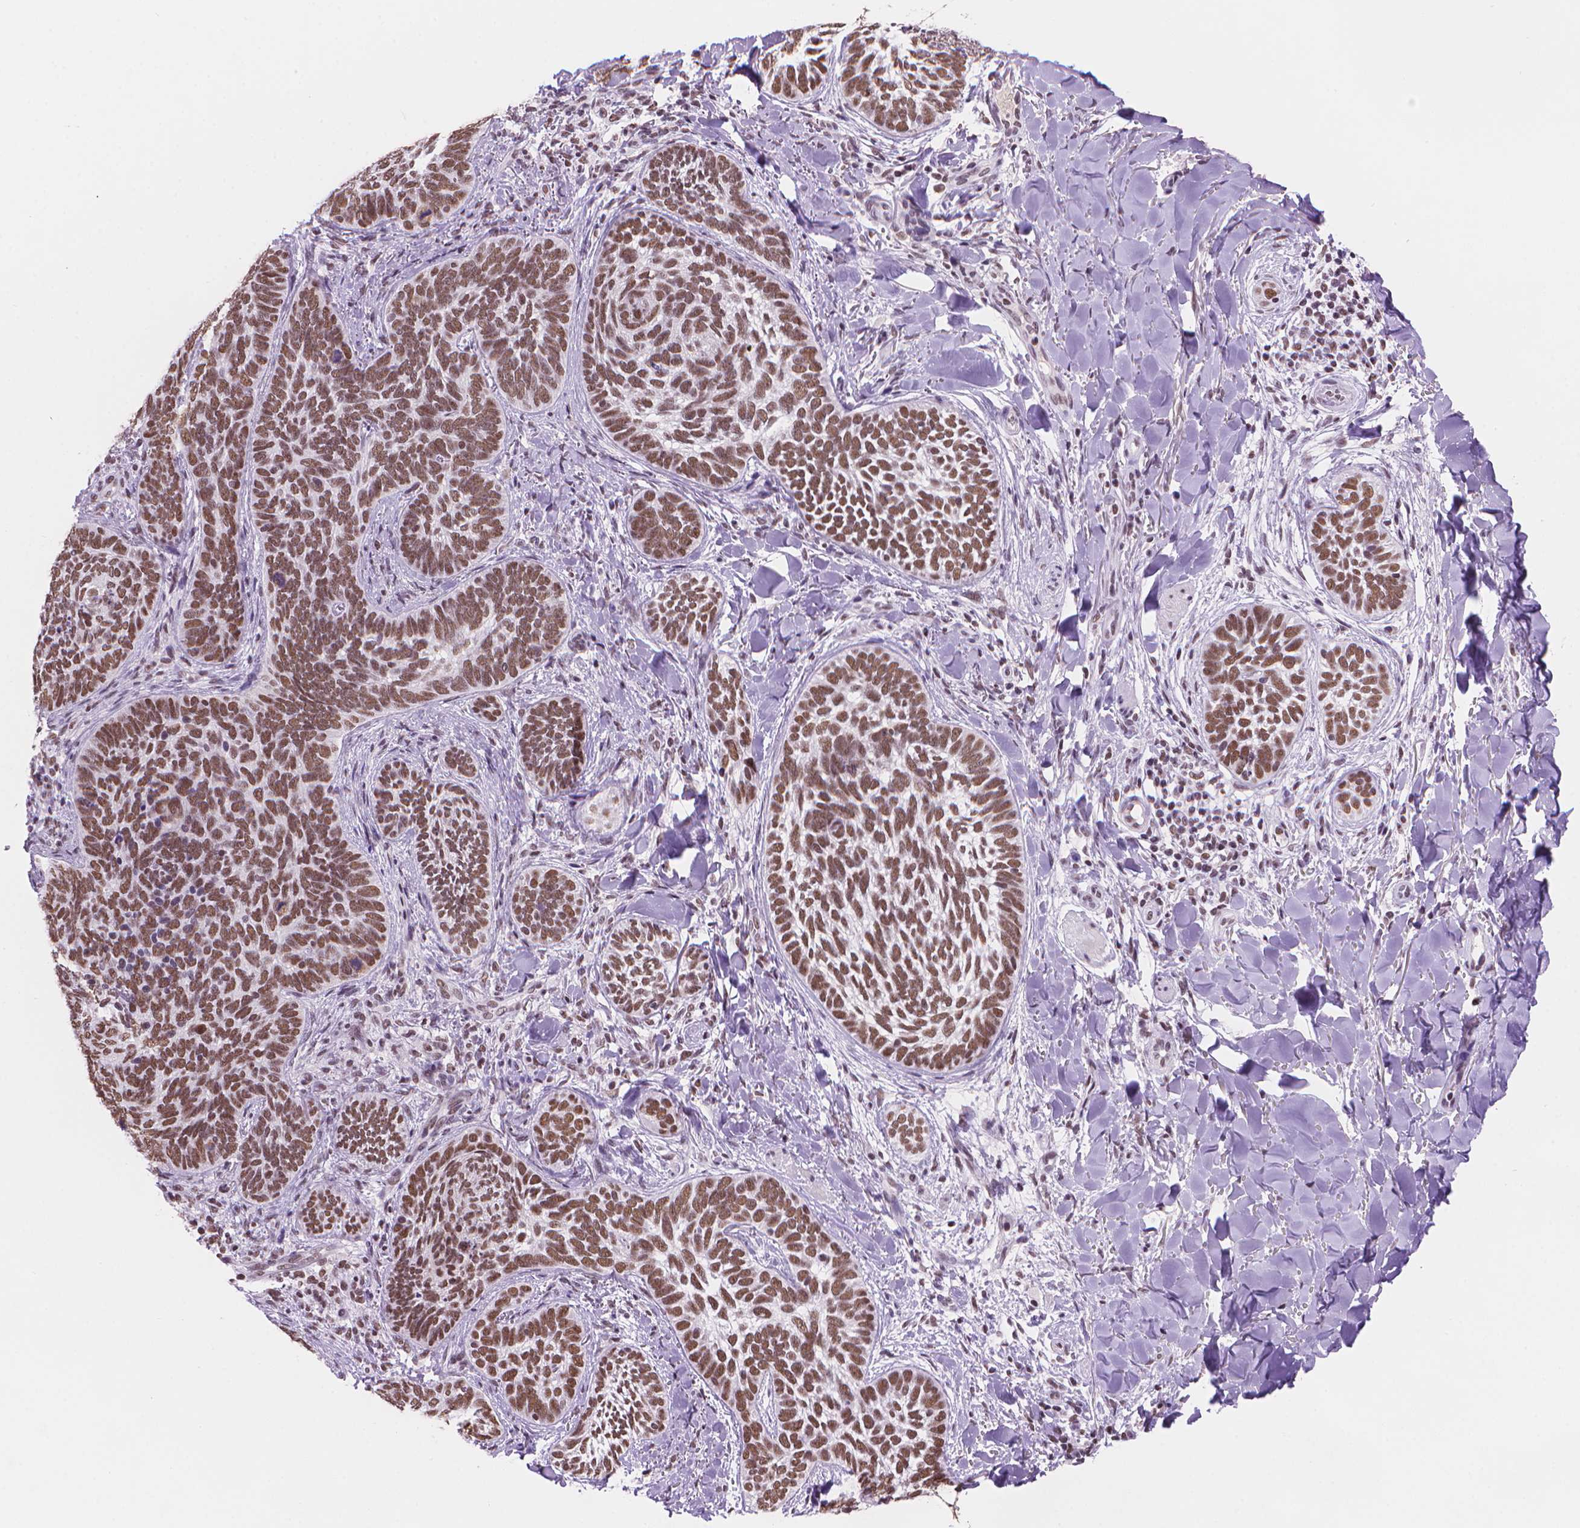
{"staining": {"intensity": "moderate", "quantity": ">75%", "location": "nuclear"}, "tissue": "skin cancer", "cell_type": "Tumor cells", "image_type": "cancer", "snomed": [{"axis": "morphology", "description": "Normal tissue, NOS"}, {"axis": "morphology", "description": "Basal cell carcinoma"}, {"axis": "topography", "description": "Skin"}], "caption": "This is an image of IHC staining of skin cancer (basal cell carcinoma), which shows moderate positivity in the nuclear of tumor cells.", "gene": "RPA4", "patient": {"sex": "male", "age": 46}}